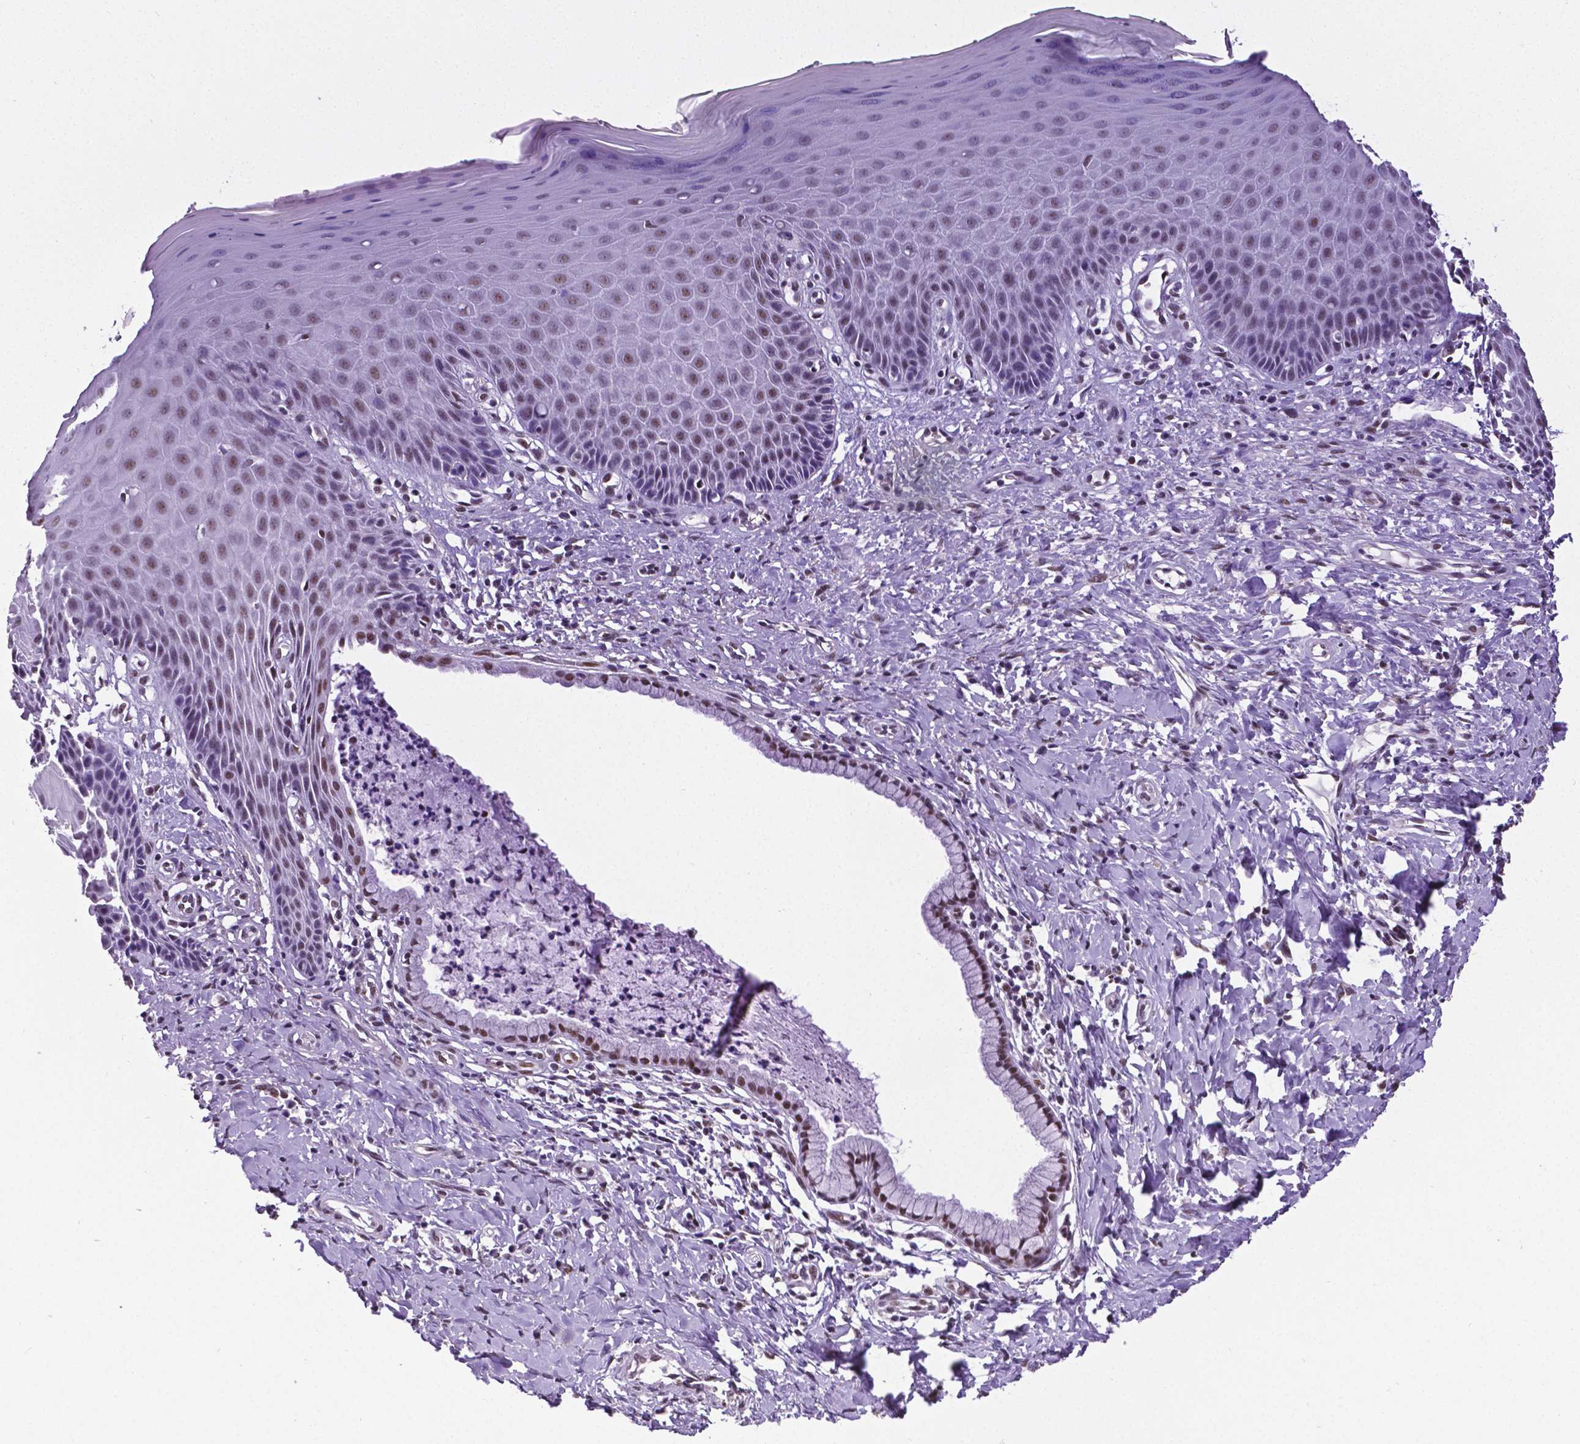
{"staining": {"intensity": "weak", "quantity": "25%-75%", "location": "nuclear"}, "tissue": "vagina", "cell_type": "Squamous epithelial cells", "image_type": "normal", "snomed": [{"axis": "morphology", "description": "Normal tissue, NOS"}, {"axis": "topography", "description": "Vagina"}], "caption": "Immunohistochemistry photomicrograph of benign vagina stained for a protein (brown), which demonstrates low levels of weak nuclear expression in approximately 25%-75% of squamous epithelial cells.", "gene": "REST", "patient": {"sex": "female", "age": 83}}